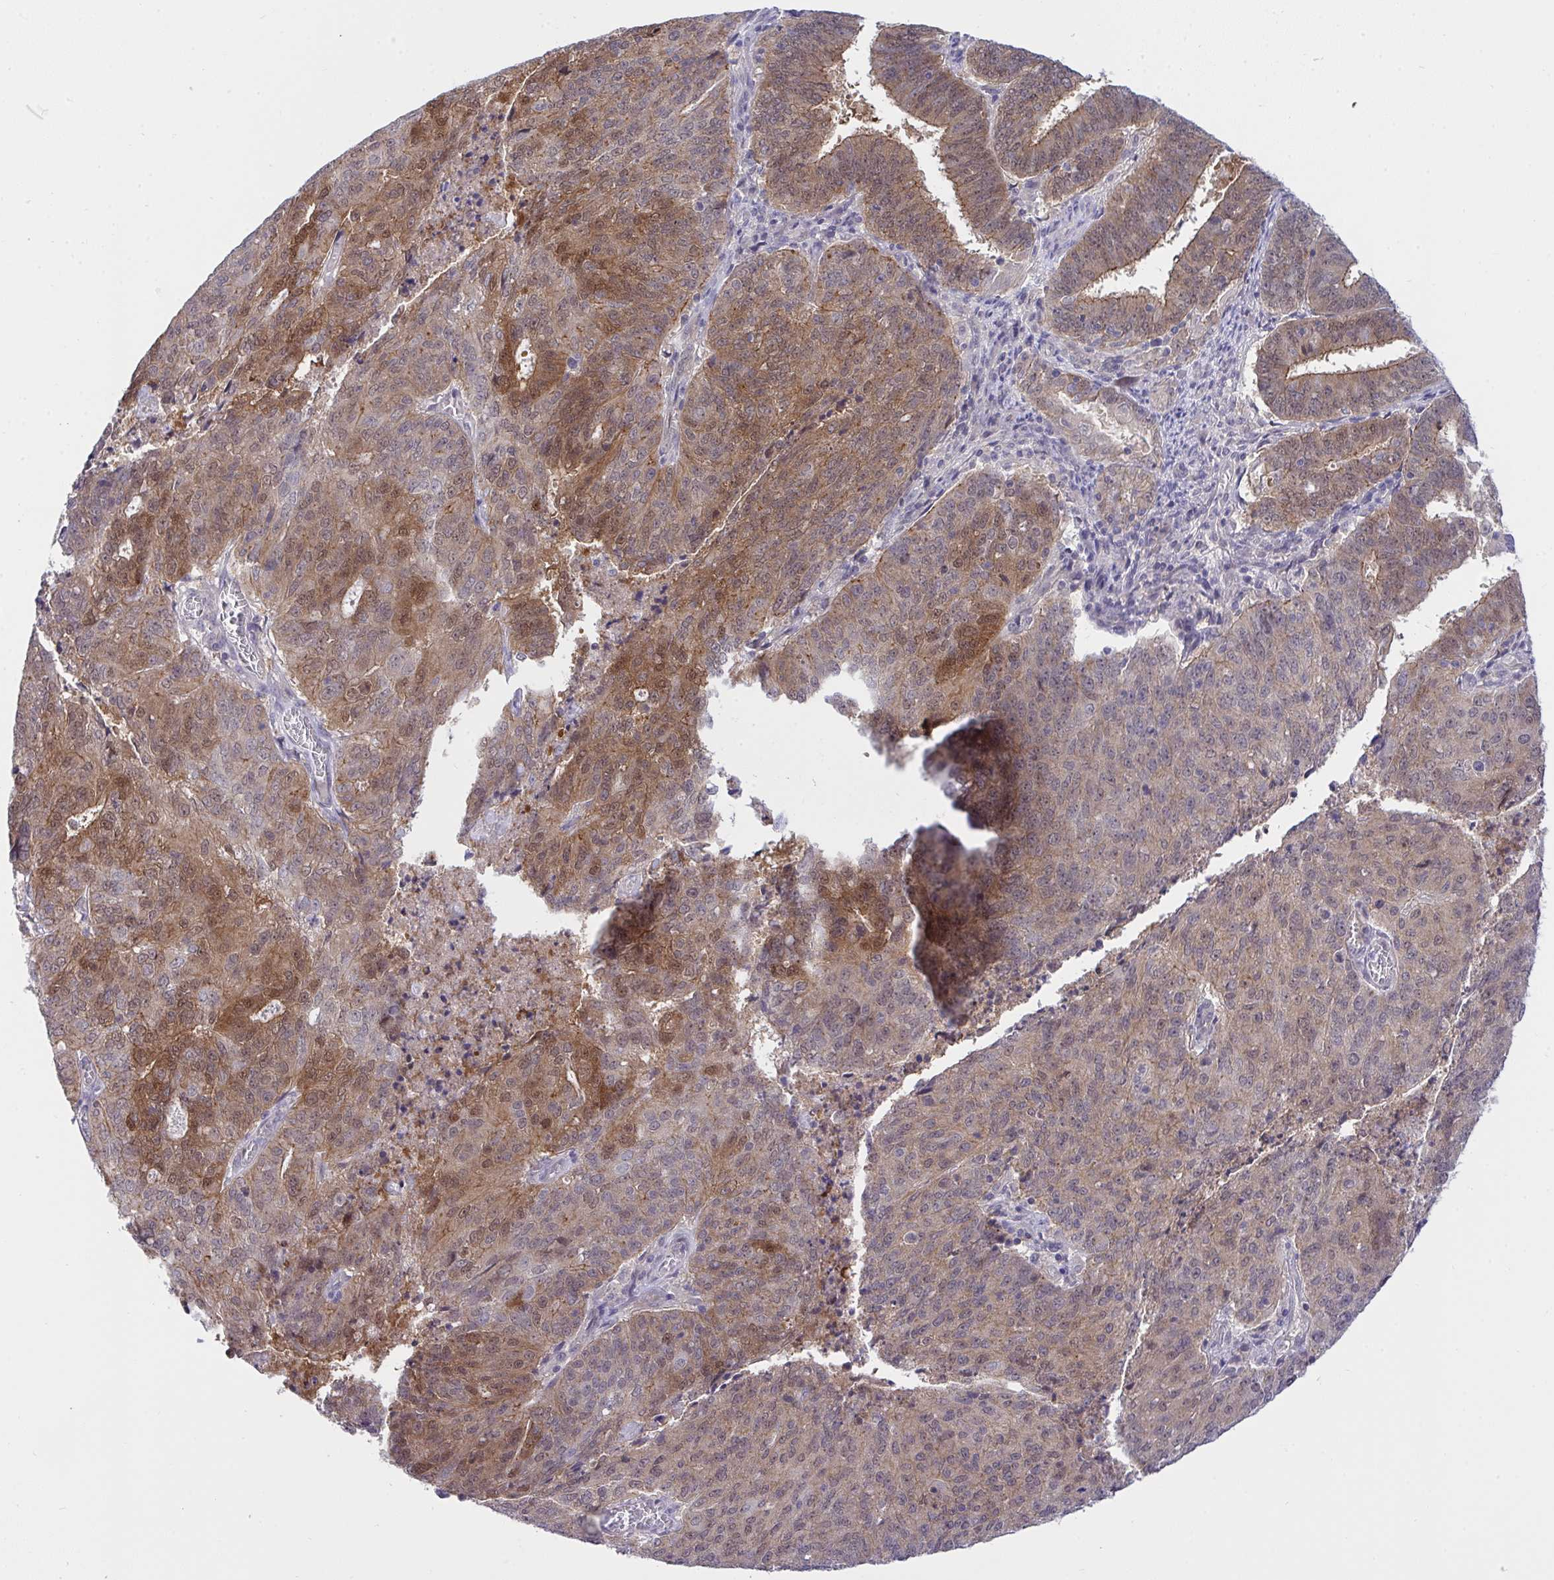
{"staining": {"intensity": "moderate", "quantity": ">75%", "location": "cytoplasmic/membranous"}, "tissue": "endometrial cancer", "cell_type": "Tumor cells", "image_type": "cancer", "snomed": [{"axis": "morphology", "description": "Adenocarcinoma, NOS"}, {"axis": "topography", "description": "Endometrium"}], "caption": "Immunohistochemical staining of endometrial adenocarcinoma reveals medium levels of moderate cytoplasmic/membranous protein expression in about >75% of tumor cells. The protein is stained brown, and the nuclei are stained in blue (DAB (3,3'-diaminobenzidine) IHC with brightfield microscopy, high magnification).", "gene": "HOXD12", "patient": {"sex": "female", "age": 82}}